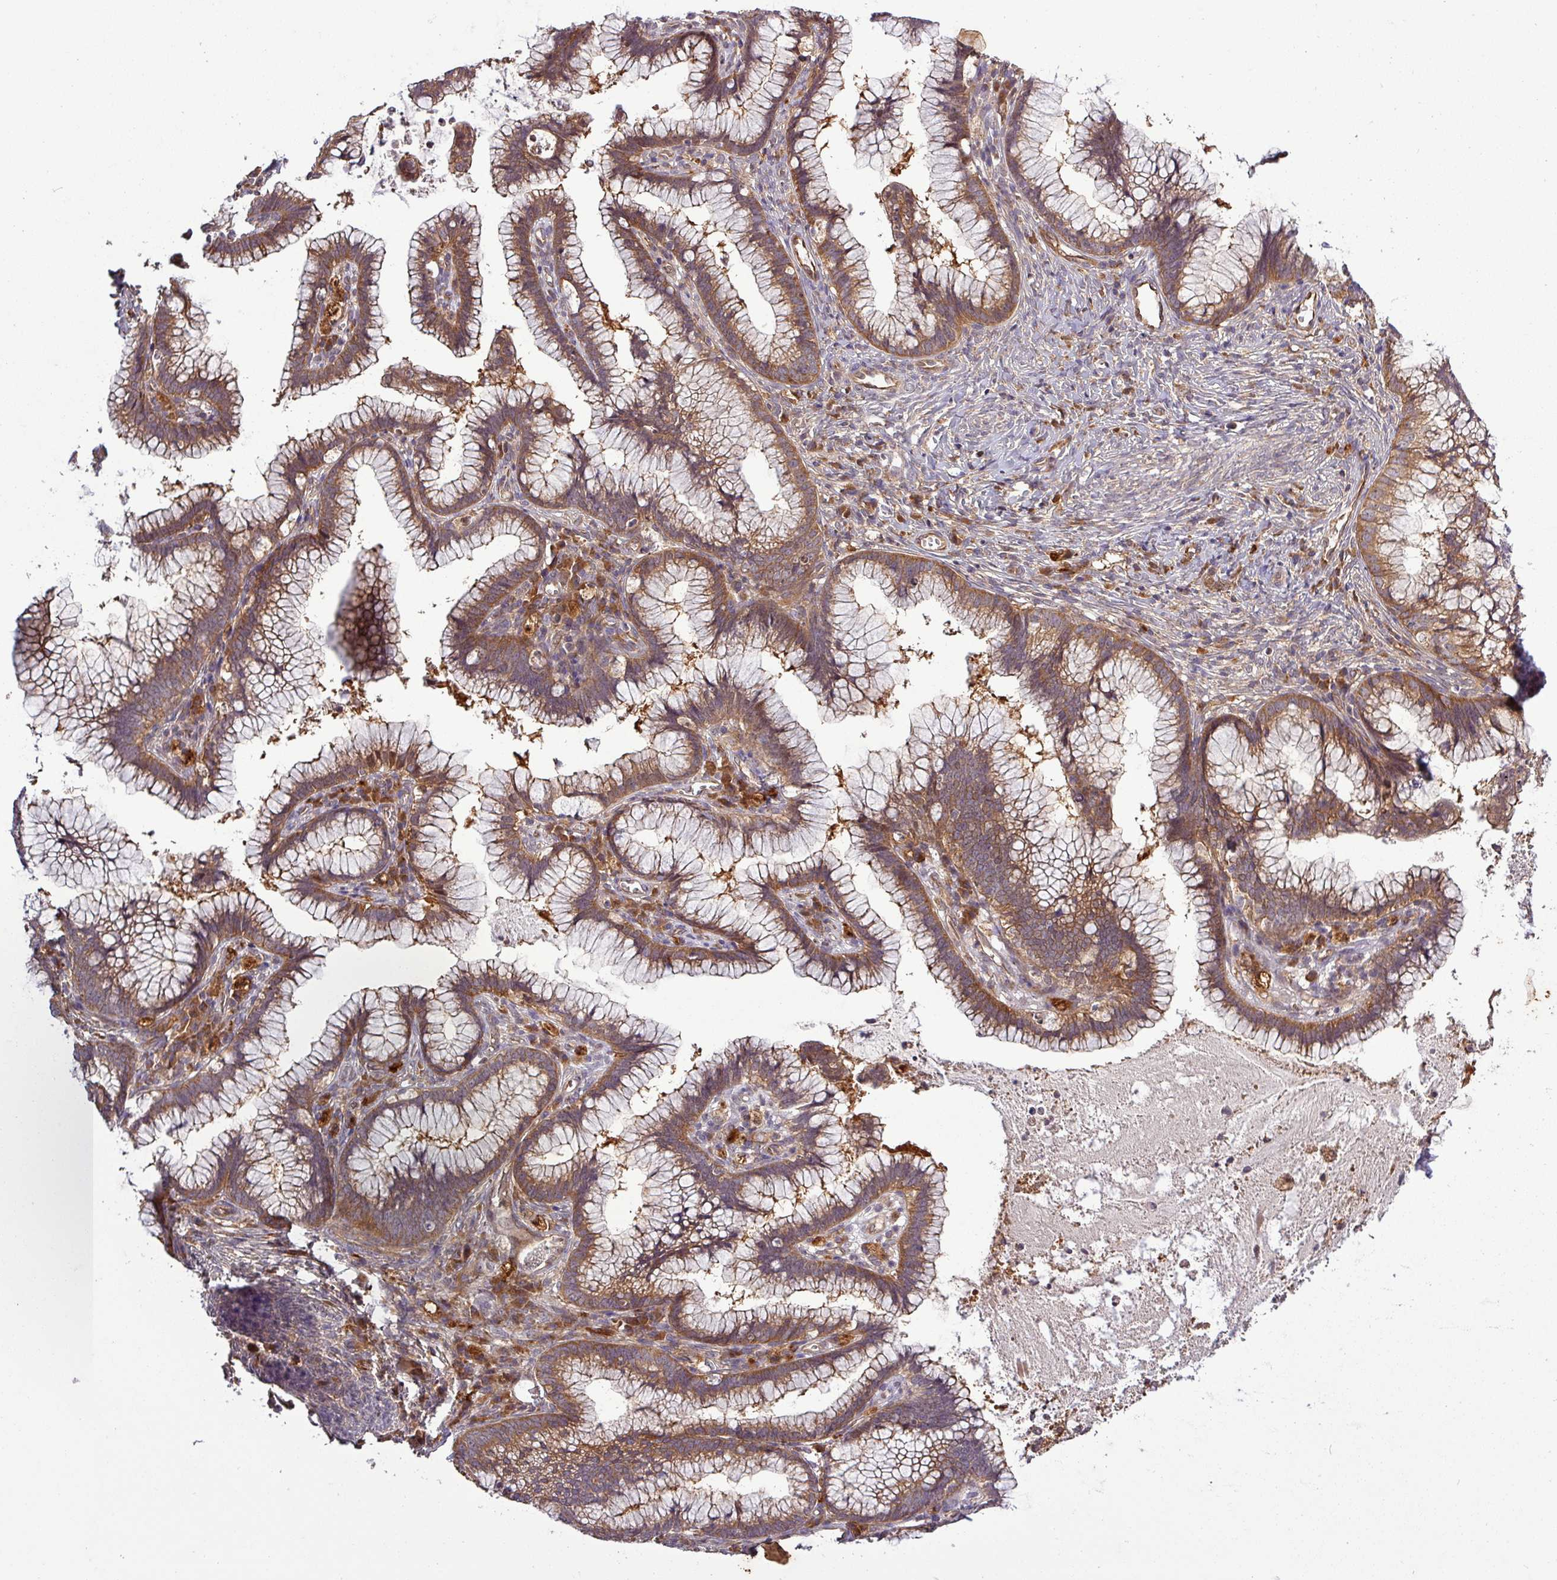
{"staining": {"intensity": "moderate", "quantity": ">75%", "location": "cytoplasmic/membranous"}, "tissue": "cervical cancer", "cell_type": "Tumor cells", "image_type": "cancer", "snomed": [{"axis": "morphology", "description": "Adenocarcinoma, NOS"}, {"axis": "topography", "description": "Cervix"}], "caption": "DAB immunohistochemical staining of human cervical cancer demonstrates moderate cytoplasmic/membranous protein positivity in about >75% of tumor cells.", "gene": "SIRPB2", "patient": {"sex": "female", "age": 36}}